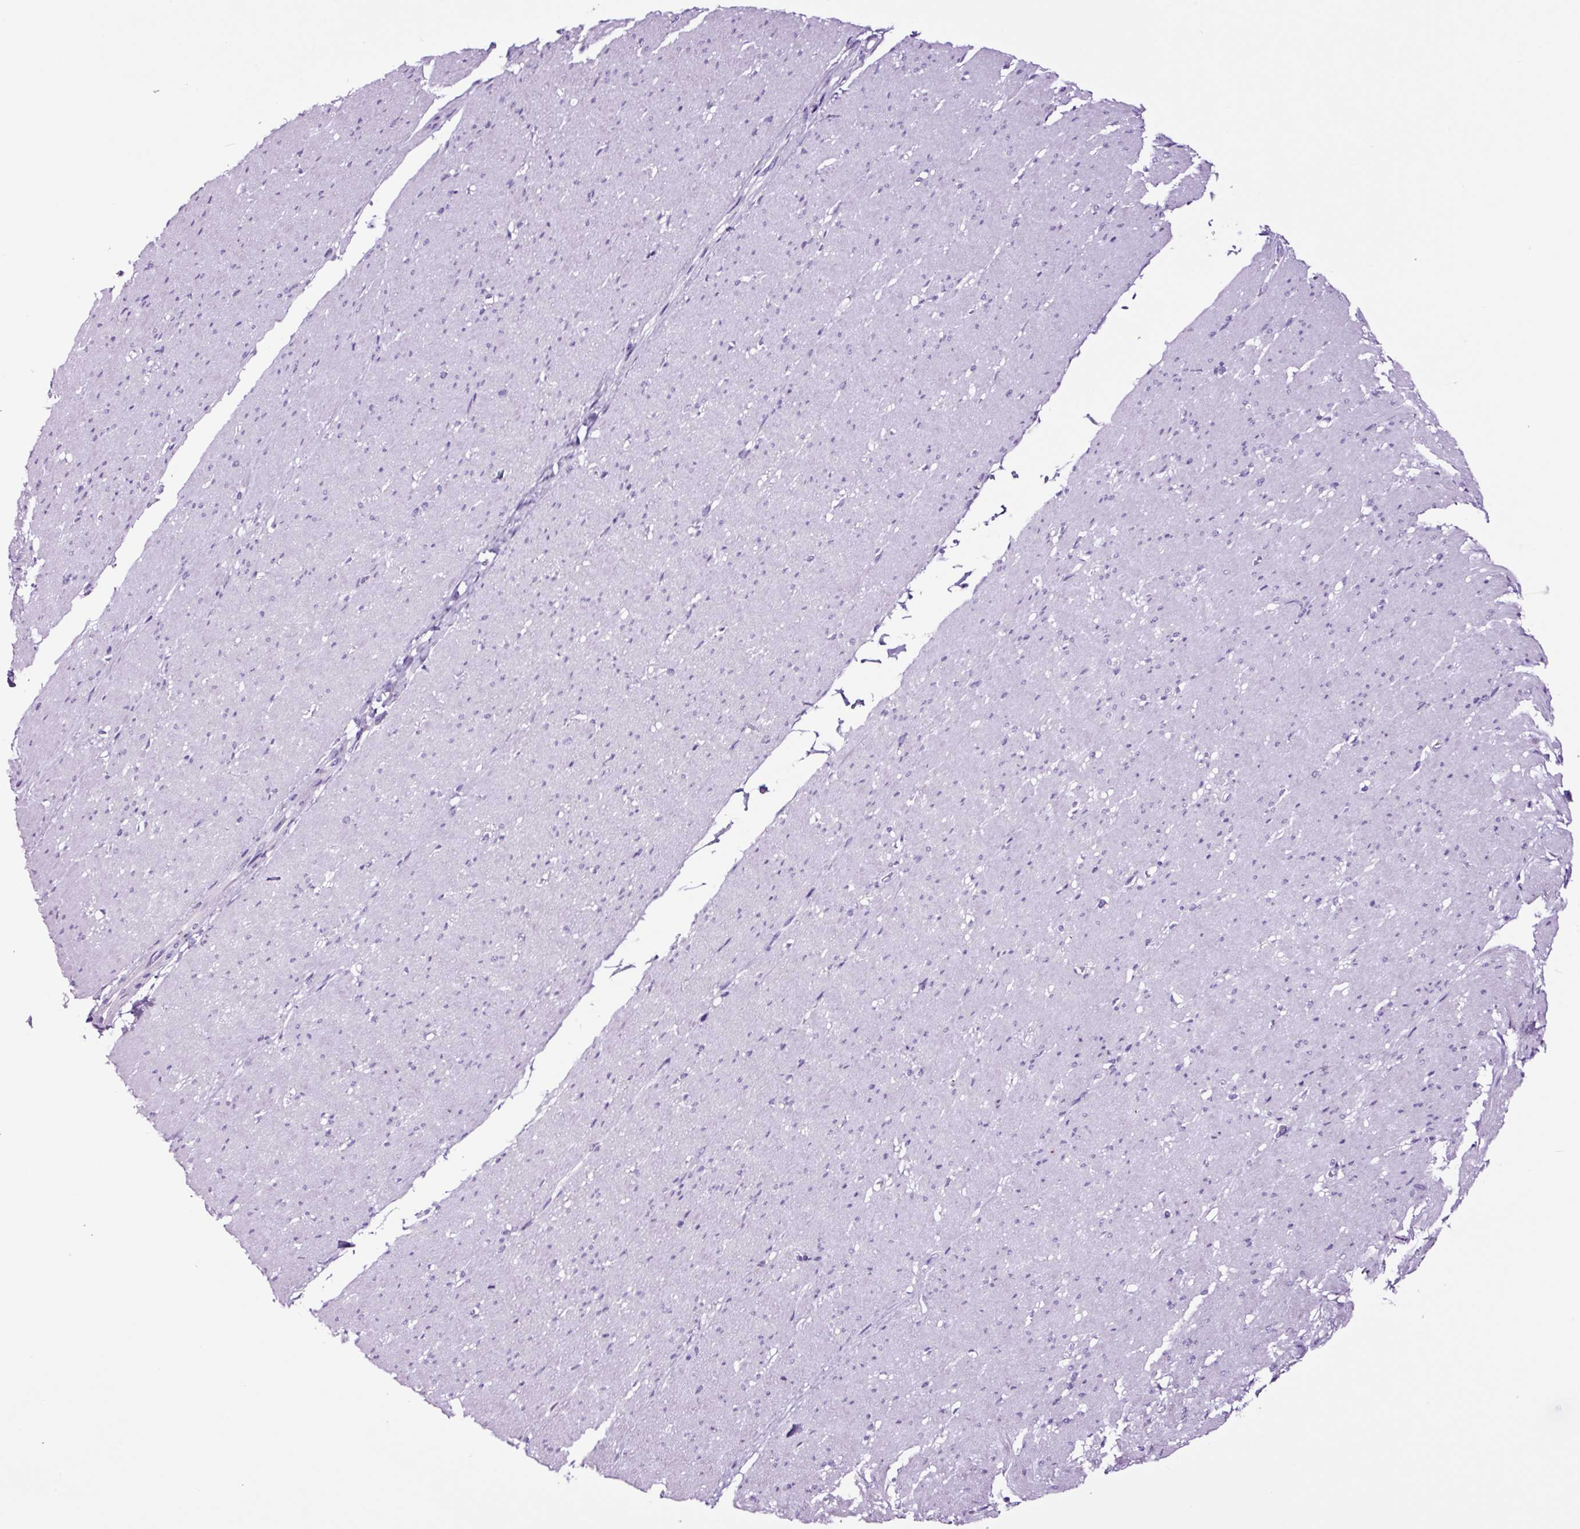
{"staining": {"intensity": "negative", "quantity": "none", "location": "none"}, "tissue": "smooth muscle", "cell_type": "Smooth muscle cells", "image_type": "normal", "snomed": [{"axis": "morphology", "description": "Normal tissue, NOS"}, {"axis": "topography", "description": "Smooth muscle"}, {"axis": "topography", "description": "Rectum"}], "caption": "Smooth muscle cells show no significant protein expression in benign smooth muscle. (Brightfield microscopy of DAB immunohistochemistry (IHC) at high magnification).", "gene": "FBXL7", "patient": {"sex": "male", "age": 53}}